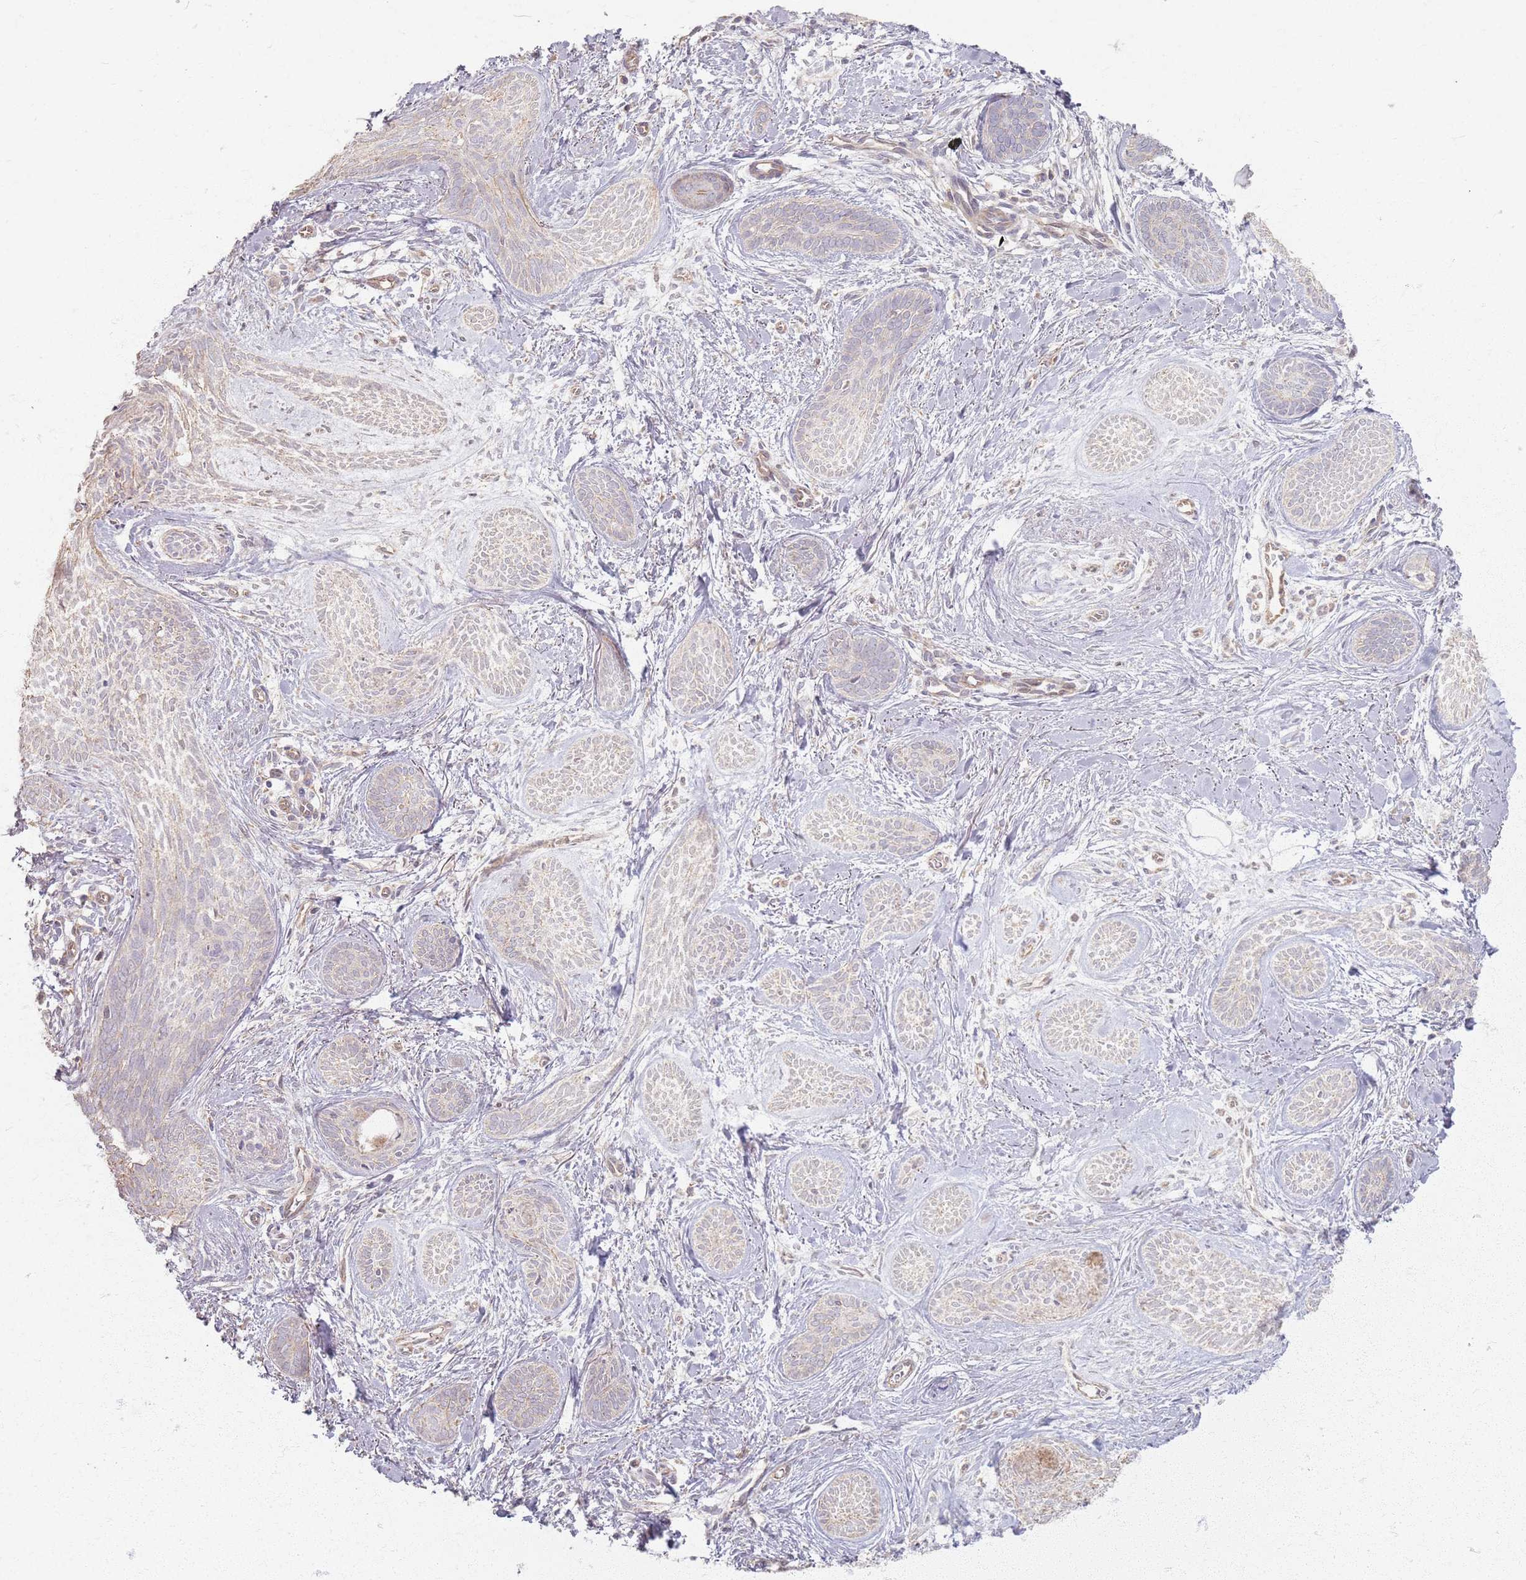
{"staining": {"intensity": "negative", "quantity": "none", "location": "none"}, "tissue": "skin cancer", "cell_type": "Tumor cells", "image_type": "cancer", "snomed": [{"axis": "morphology", "description": "Basal cell carcinoma"}, {"axis": "topography", "description": "Skin"}], "caption": "The histopathology image demonstrates no staining of tumor cells in skin basal cell carcinoma.", "gene": "KCNA5", "patient": {"sex": "female", "age": 81}}